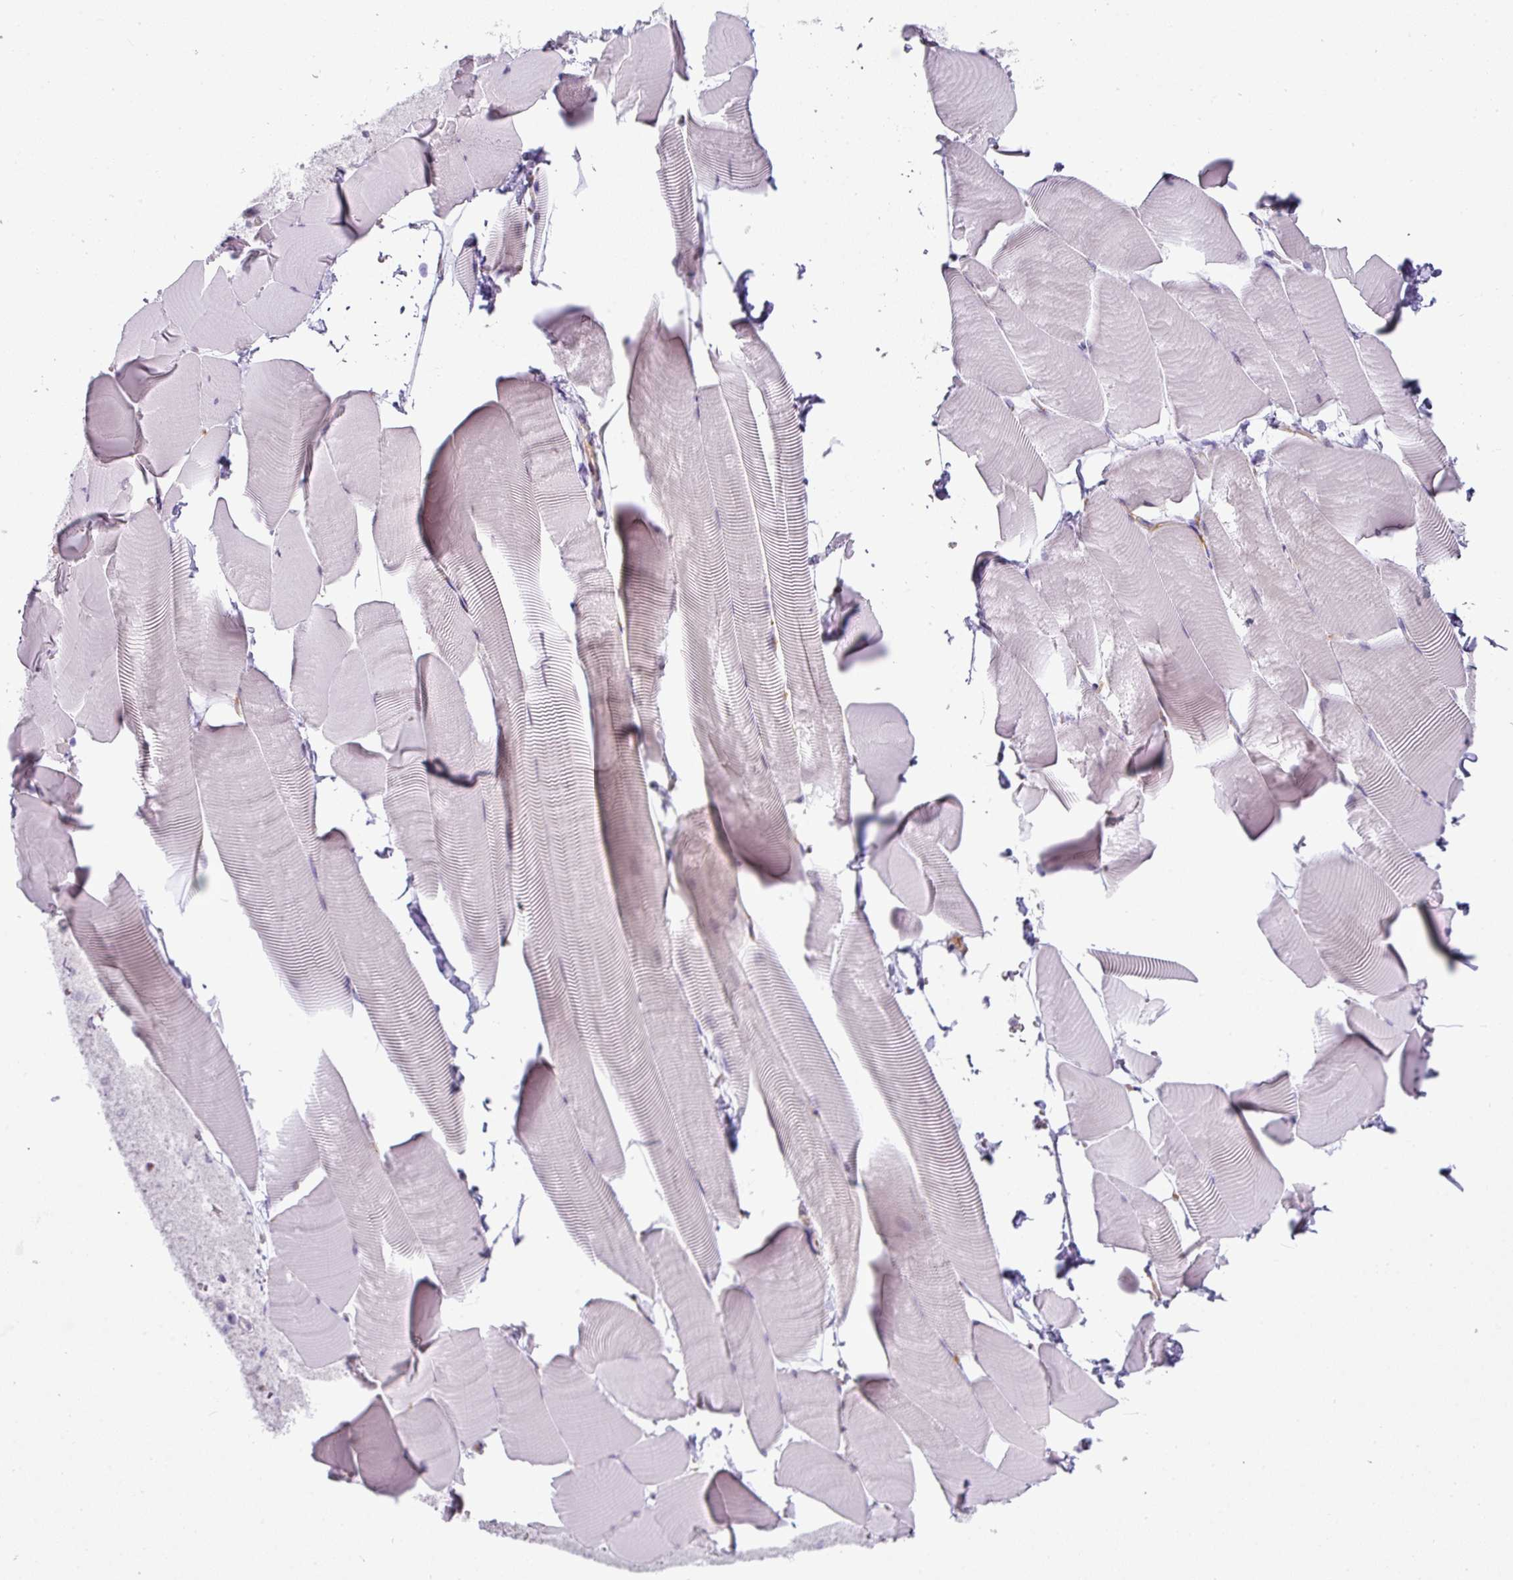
{"staining": {"intensity": "negative", "quantity": "none", "location": "none"}, "tissue": "skeletal muscle", "cell_type": "Myocytes", "image_type": "normal", "snomed": [{"axis": "morphology", "description": "Normal tissue, NOS"}, {"axis": "topography", "description": "Skeletal muscle"}], "caption": "Immunohistochemical staining of benign skeletal muscle exhibits no significant positivity in myocytes. Brightfield microscopy of IHC stained with DAB (3,3'-diaminobenzidine) (brown) and hematoxylin (blue), captured at high magnification.", "gene": "OR52N1", "patient": {"sex": "male", "age": 25}}